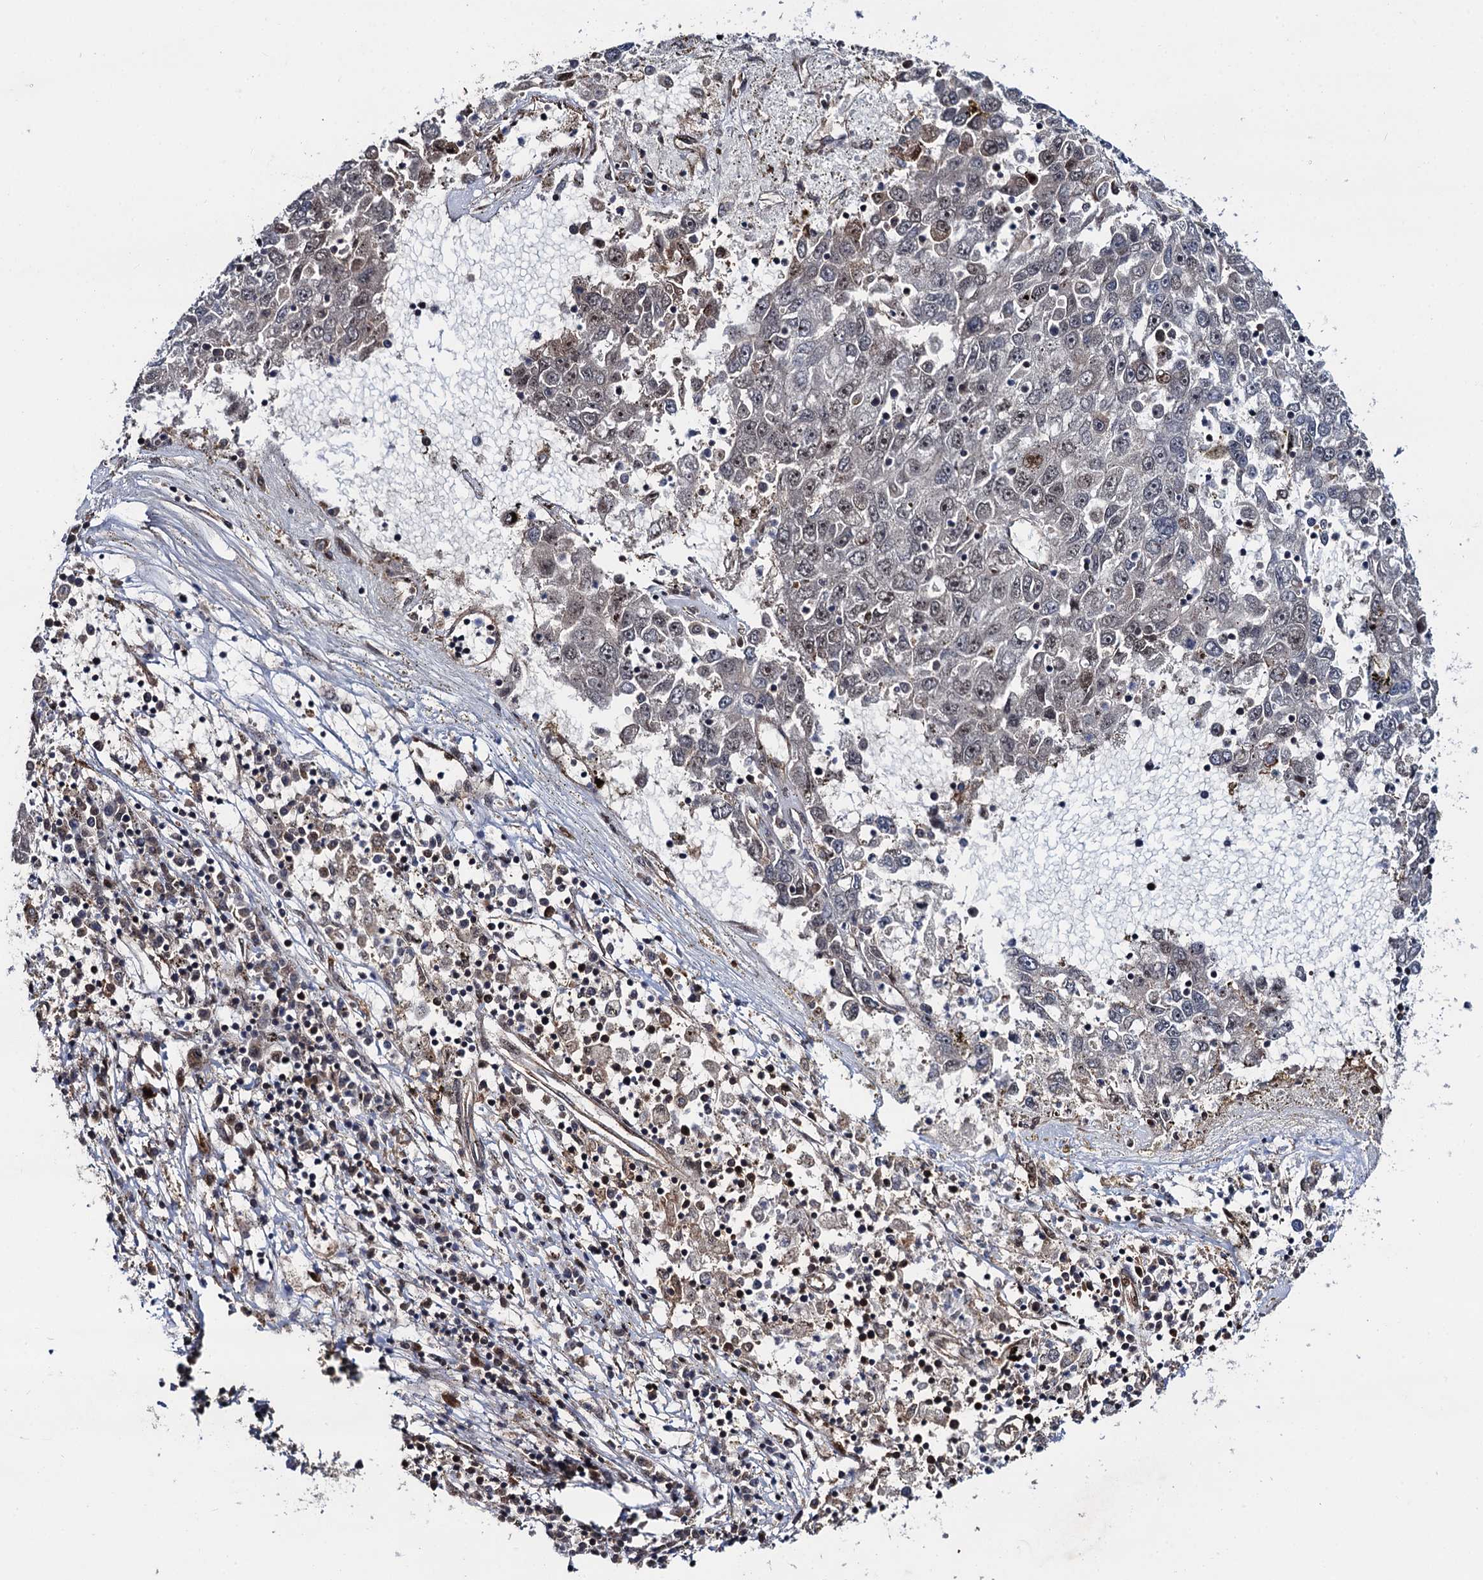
{"staining": {"intensity": "negative", "quantity": "none", "location": "none"}, "tissue": "liver cancer", "cell_type": "Tumor cells", "image_type": "cancer", "snomed": [{"axis": "morphology", "description": "Carcinoma, Hepatocellular, NOS"}, {"axis": "topography", "description": "Liver"}], "caption": "Immunohistochemical staining of hepatocellular carcinoma (liver) shows no significant positivity in tumor cells.", "gene": "CDC23", "patient": {"sex": "male", "age": 49}}